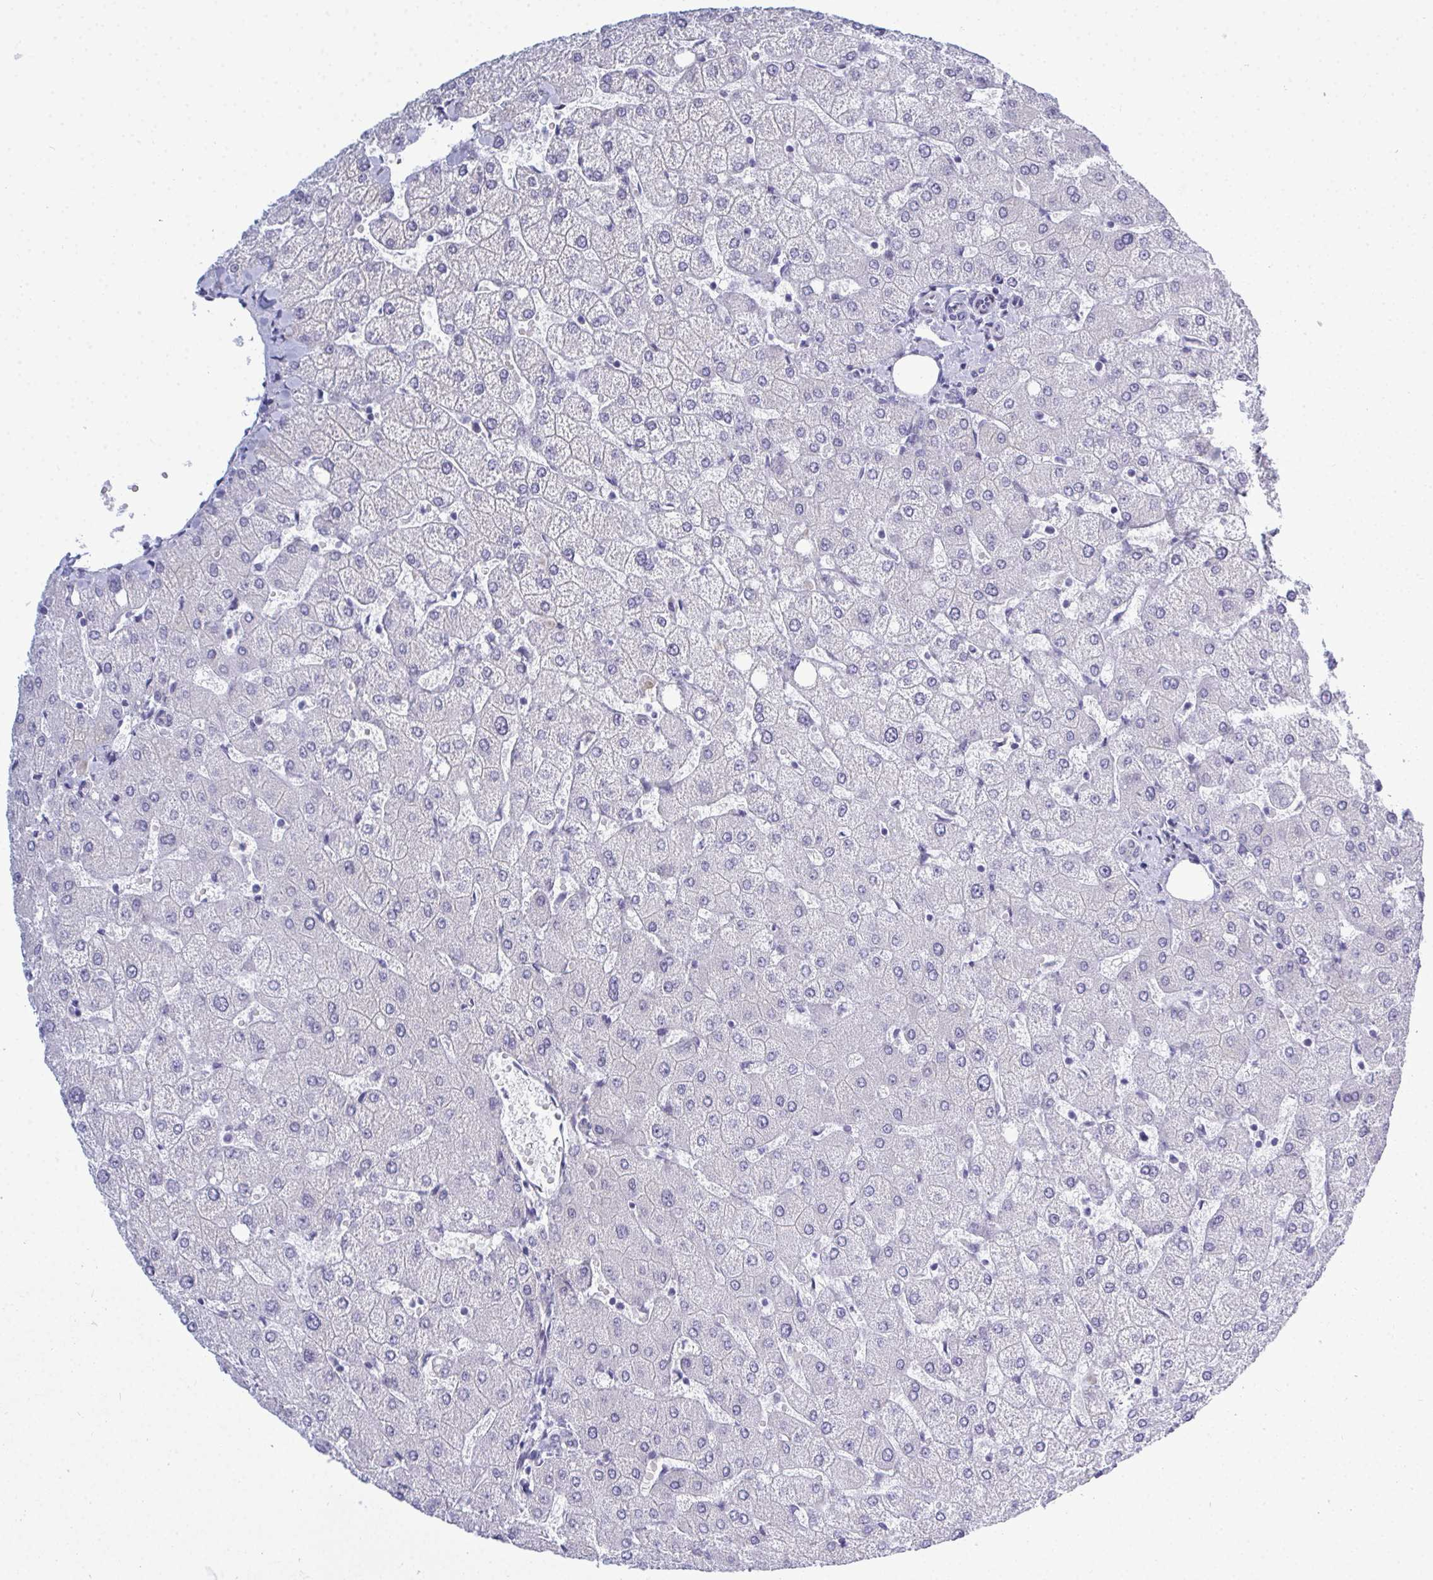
{"staining": {"intensity": "negative", "quantity": "none", "location": "none"}, "tissue": "liver", "cell_type": "Cholangiocytes", "image_type": "normal", "snomed": [{"axis": "morphology", "description": "Normal tissue, NOS"}, {"axis": "topography", "description": "Liver"}], "caption": "This is an IHC photomicrograph of normal liver. There is no staining in cholangiocytes.", "gene": "TAB1", "patient": {"sex": "female", "age": 54}}